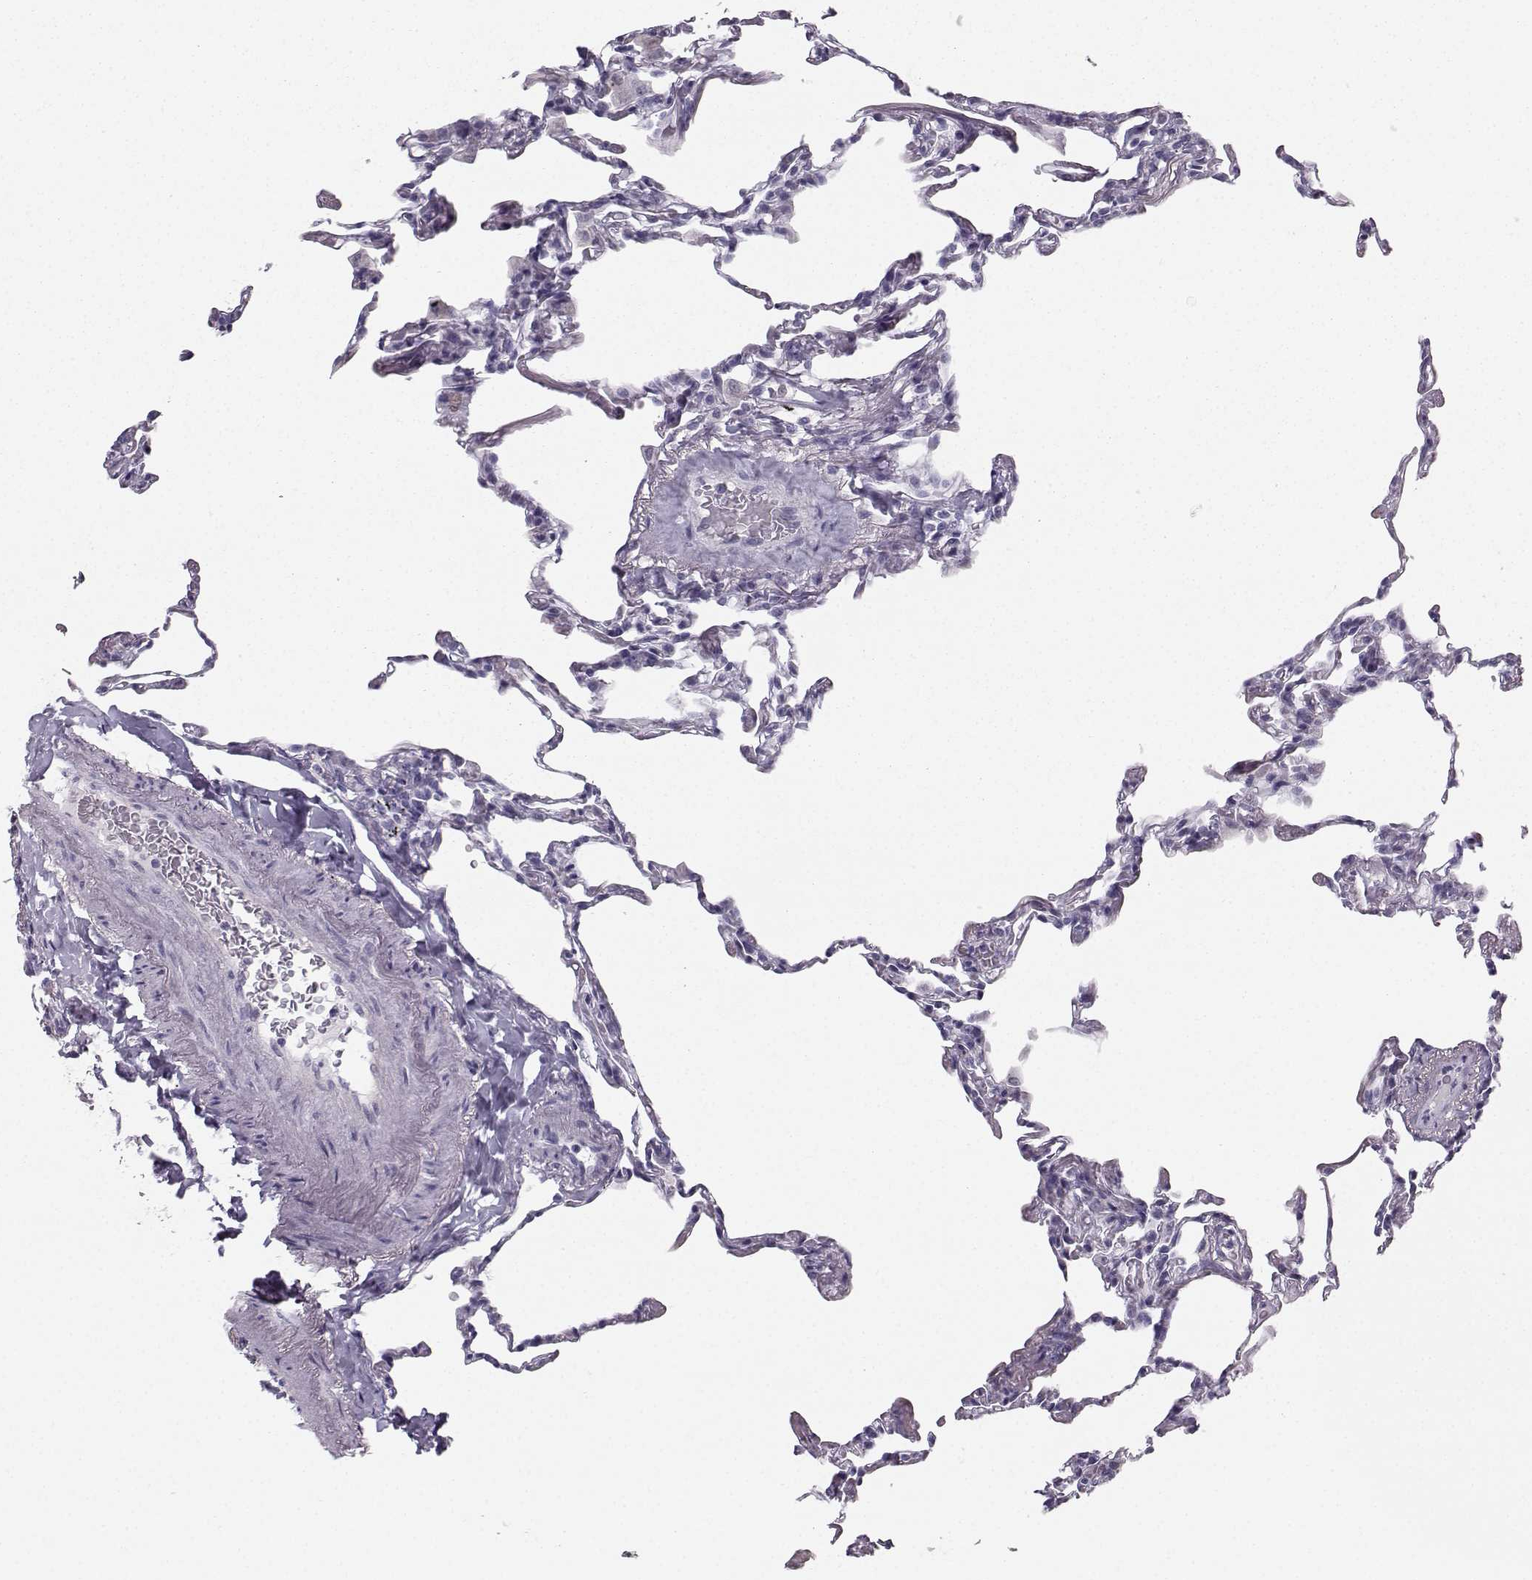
{"staining": {"intensity": "negative", "quantity": "none", "location": "none"}, "tissue": "lung", "cell_type": "Alveolar cells", "image_type": "normal", "snomed": [{"axis": "morphology", "description": "Normal tissue, NOS"}, {"axis": "topography", "description": "Lung"}], "caption": "Immunohistochemistry (IHC) of benign lung exhibits no staining in alveolar cells.", "gene": "CASR", "patient": {"sex": "female", "age": 57}}